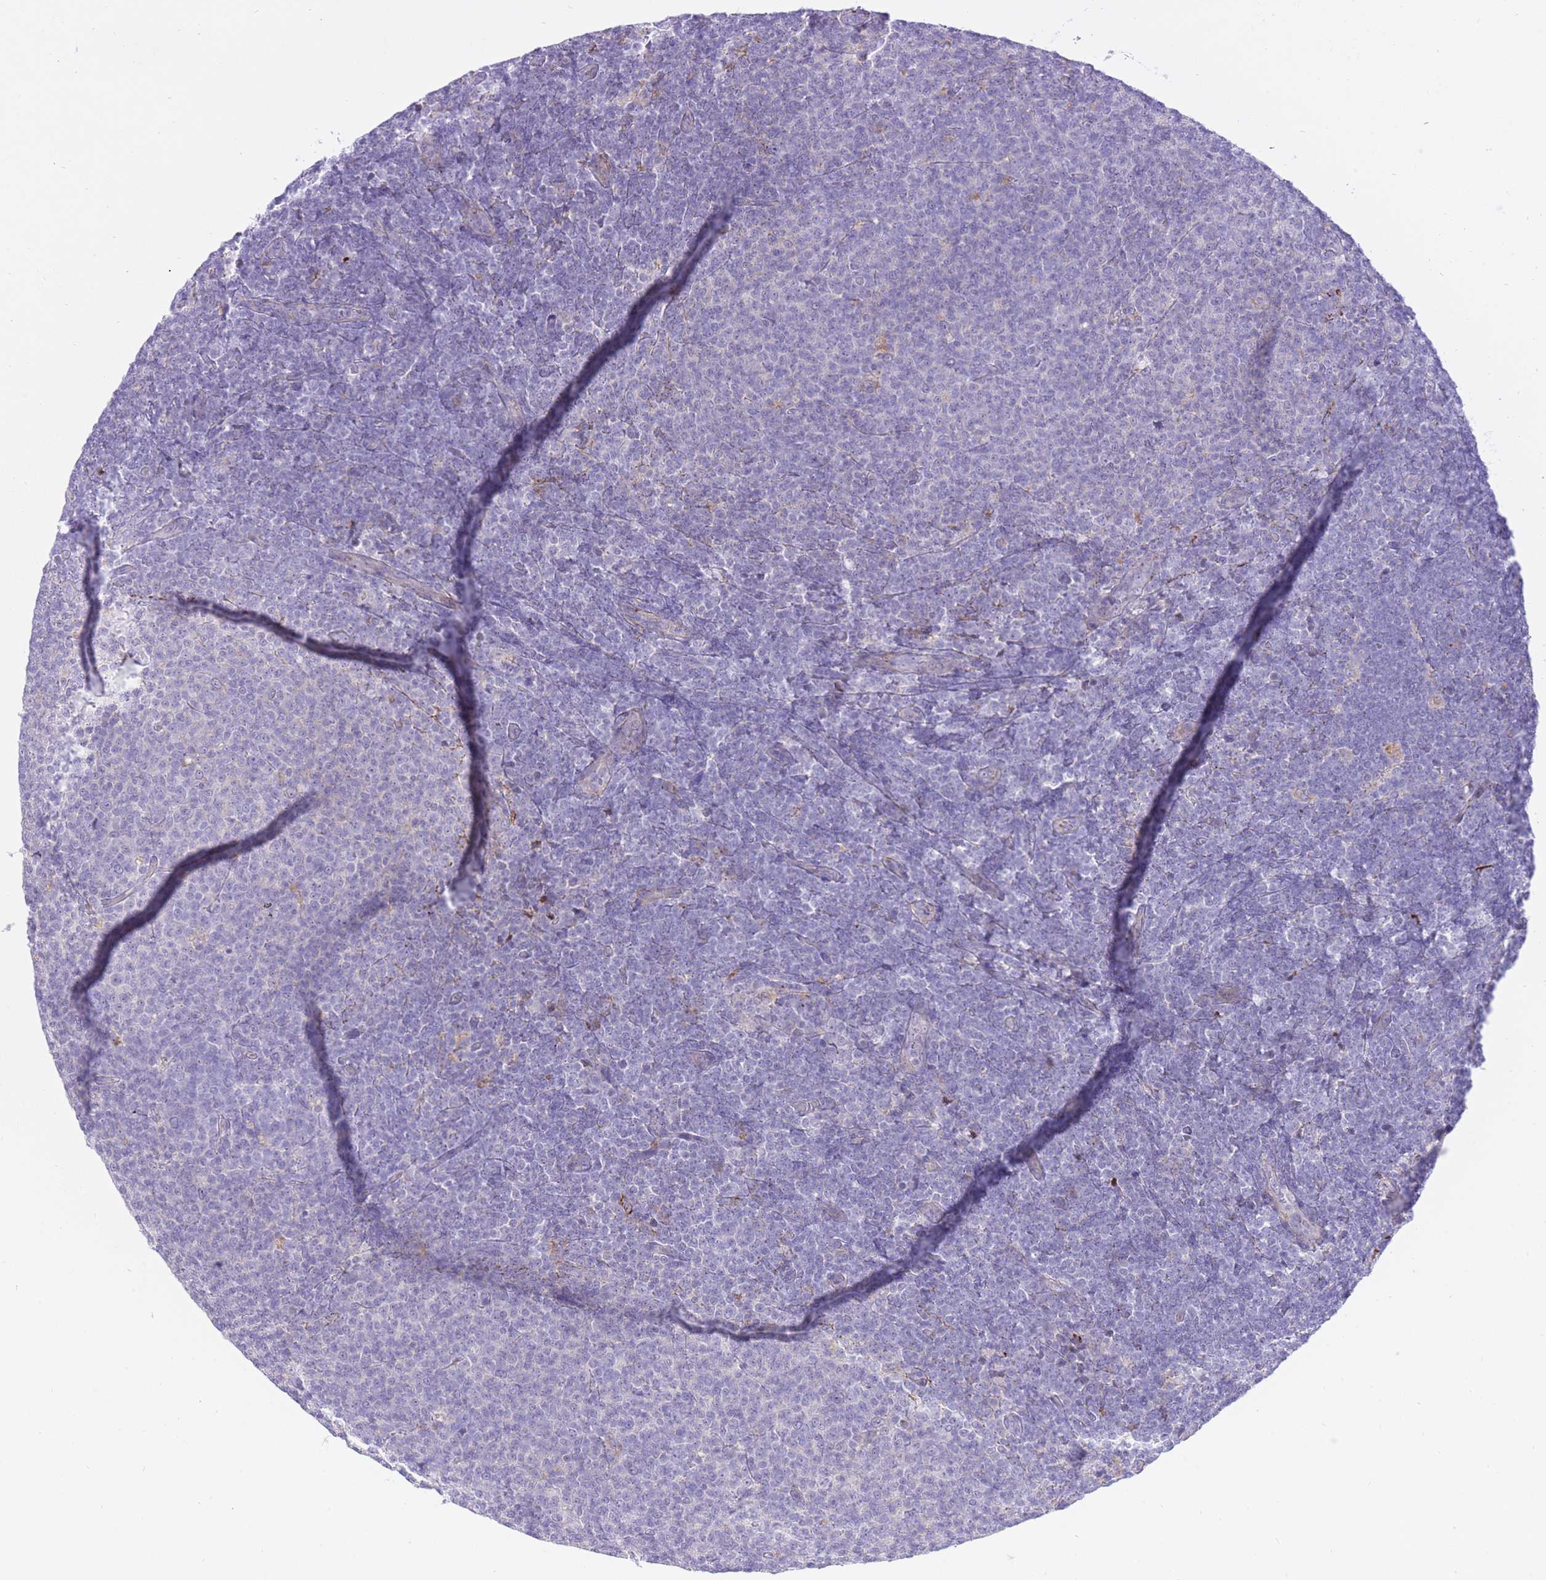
{"staining": {"intensity": "negative", "quantity": "none", "location": "none"}, "tissue": "lymphoma", "cell_type": "Tumor cells", "image_type": "cancer", "snomed": [{"axis": "morphology", "description": "Malignant lymphoma, non-Hodgkin's type, Low grade"}, {"axis": "topography", "description": "Lymph node"}], "caption": "A photomicrograph of human low-grade malignant lymphoma, non-Hodgkin's type is negative for staining in tumor cells. The staining was performed using DAB to visualize the protein expression in brown, while the nuclei were stained in blue with hematoxylin (Magnification: 20x).", "gene": "HRG", "patient": {"sex": "male", "age": 66}}